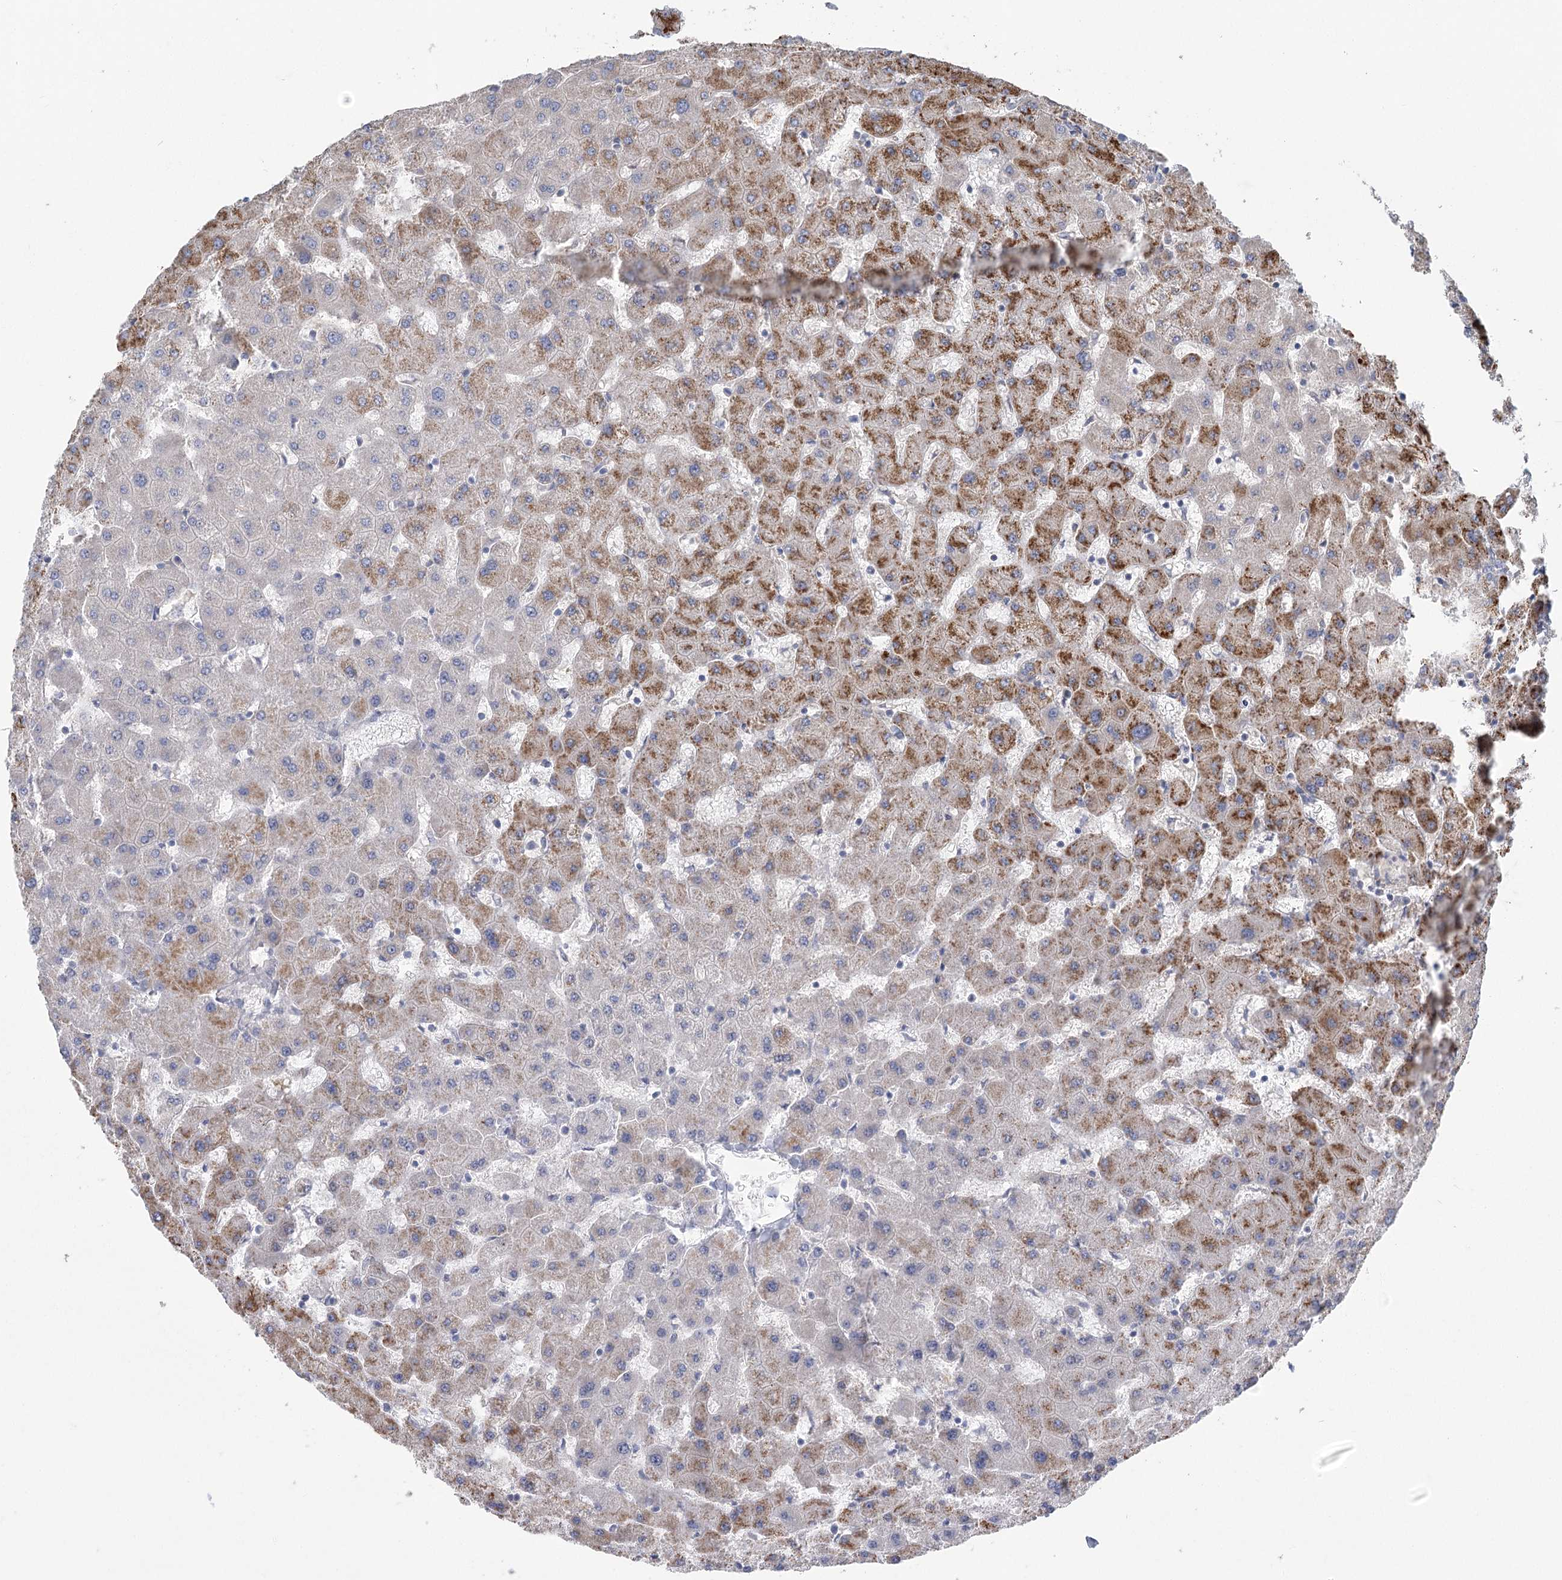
{"staining": {"intensity": "weak", "quantity": "25%-75%", "location": "cytoplasmic/membranous"}, "tissue": "liver", "cell_type": "Cholangiocytes", "image_type": "normal", "snomed": [{"axis": "morphology", "description": "Normal tissue, NOS"}, {"axis": "topography", "description": "Liver"}], "caption": "Liver stained with a brown dye demonstrates weak cytoplasmic/membranous positive expression in approximately 25%-75% of cholangiocytes.", "gene": "RWDD4", "patient": {"sex": "female", "age": 63}}